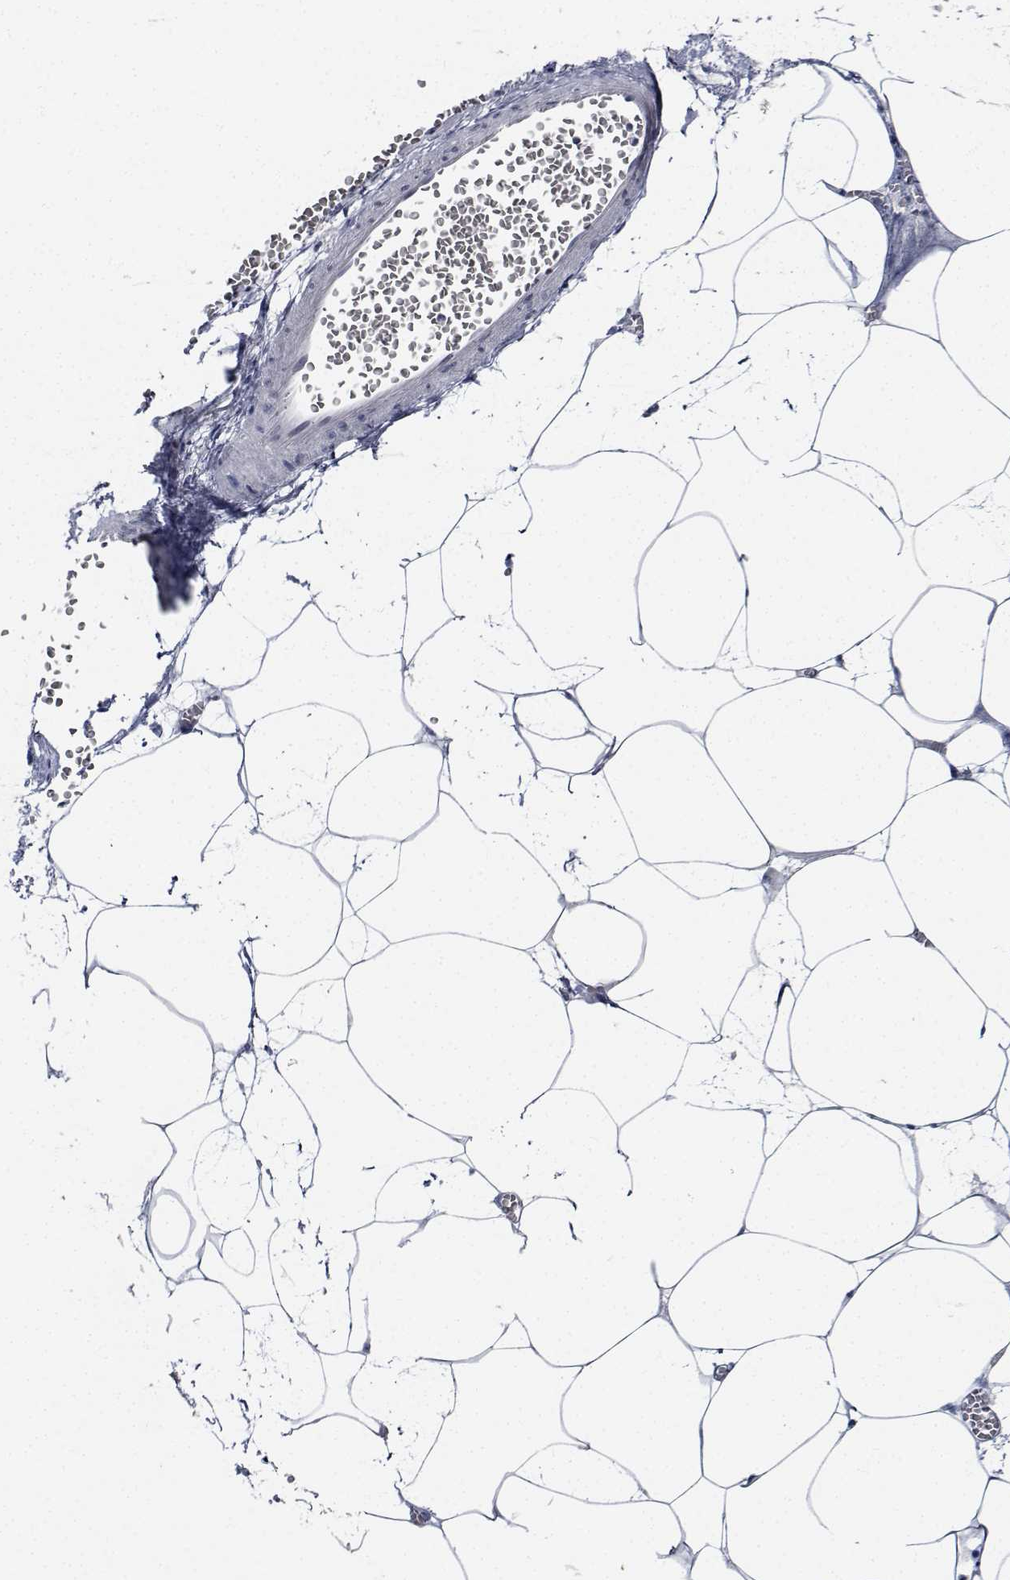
{"staining": {"intensity": "negative", "quantity": "none", "location": "none"}, "tissue": "adipose tissue", "cell_type": "Adipocytes", "image_type": "normal", "snomed": [{"axis": "morphology", "description": "Normal tissue, NOS"}, {"axis": "topography", "description": "Adipose tissue"}, {"axis": "topography", "description": "Pancreas"}, {"axis": "topography", "description": "Peripheral nerve tissue"}], "caption": "DAB (3,3'-diaminobenzidine) immunohistochemical staining of normal adipose tissue shows no significant staining in adipocytes. Nuclei are stained in blue.", "gene": "NVL", "patient": {"sex": "female", "age": 58}}